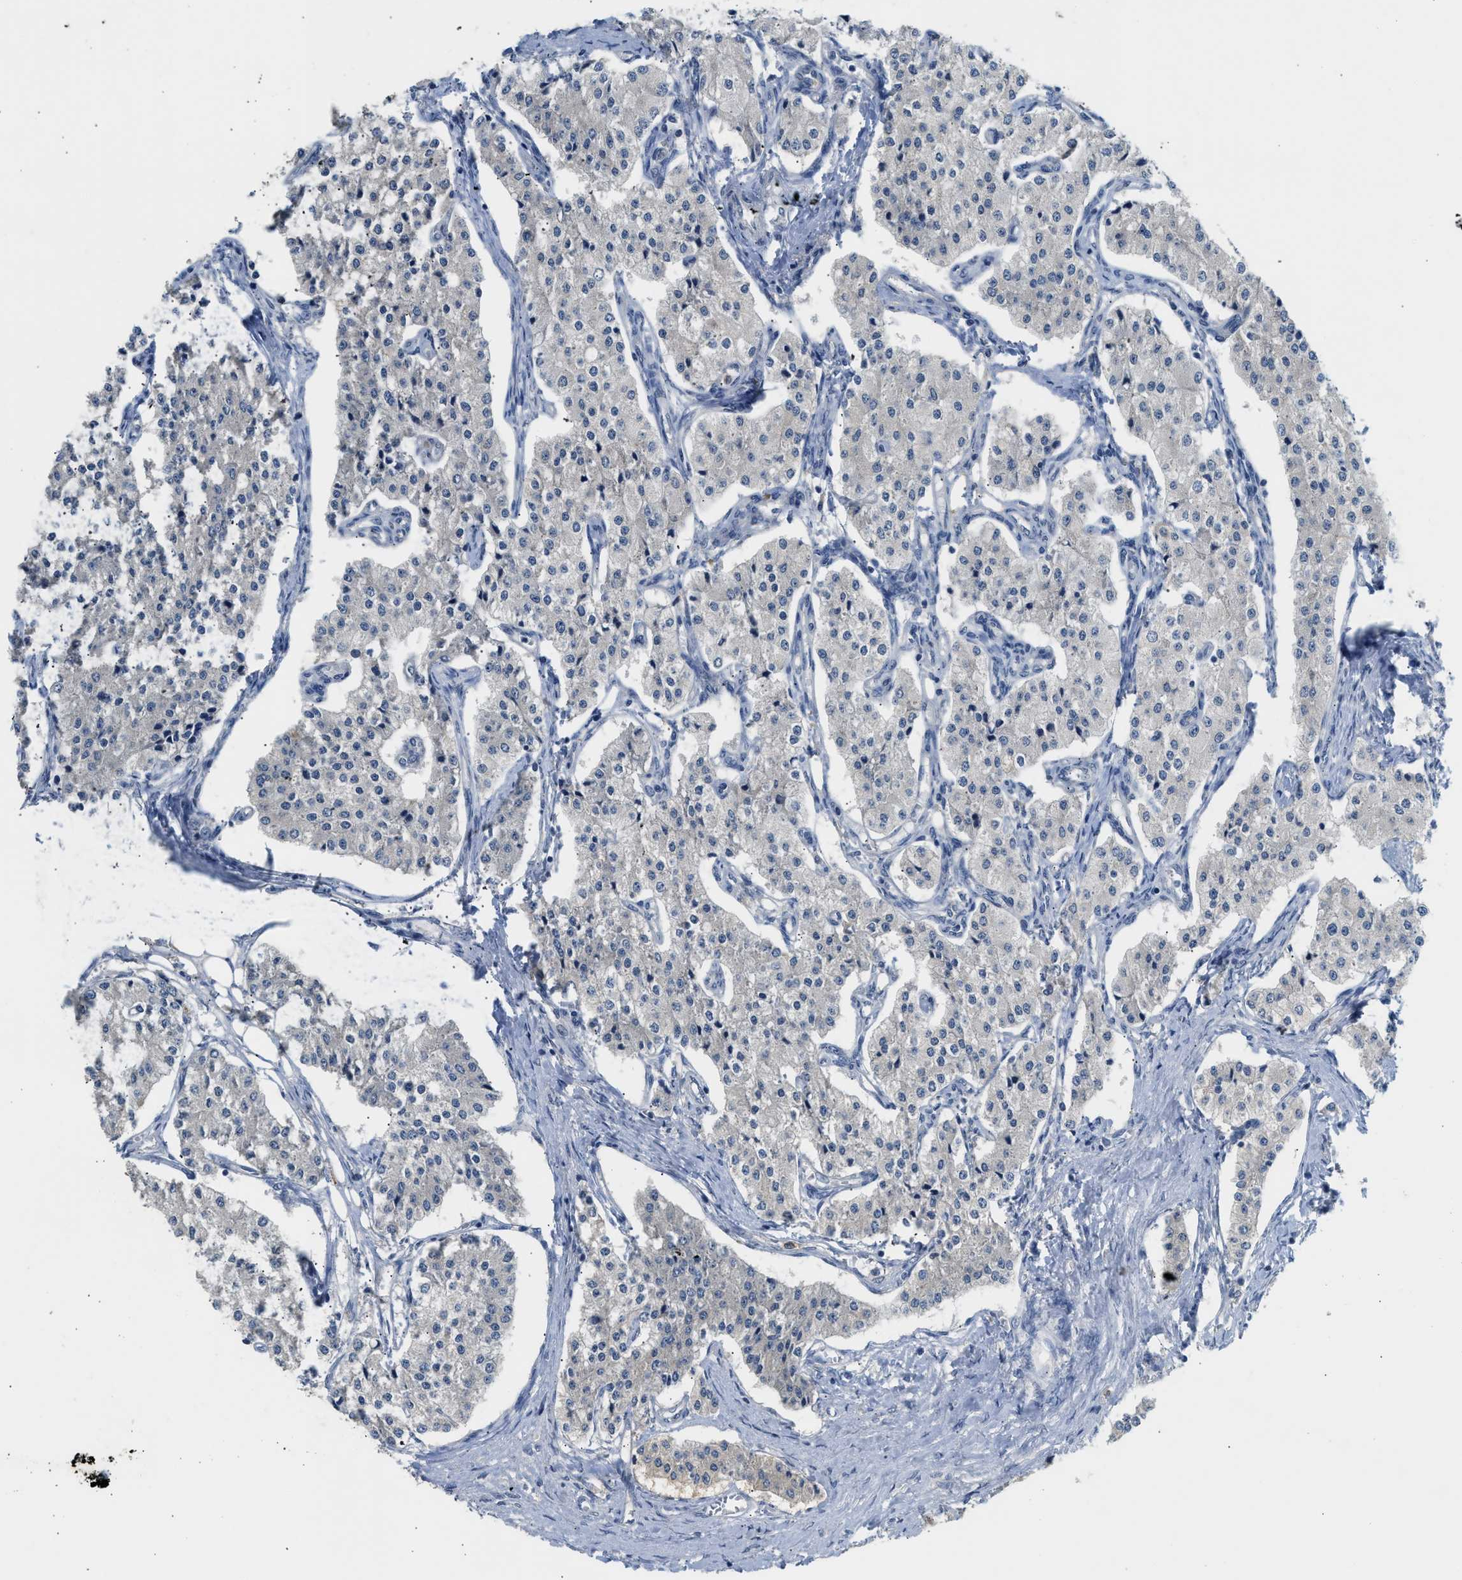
{"staining": {"intensity": "negative", "quantity": "none", "location": "none"}, "tissue": "carcinoid", "cell_type": "Tumor cells", "image_type": "cancer", "snomed": [{"axis": "morphology", "description": "Carcinoid, malignant, NOS"}, {"axis": "topography", "description": "Colon"}], "caption": "Tumor cells are negative for protein expression in human carcinoid (malignant).", "gene": "RHBDF2", "patient": {"sex": "female", "age": 52}}